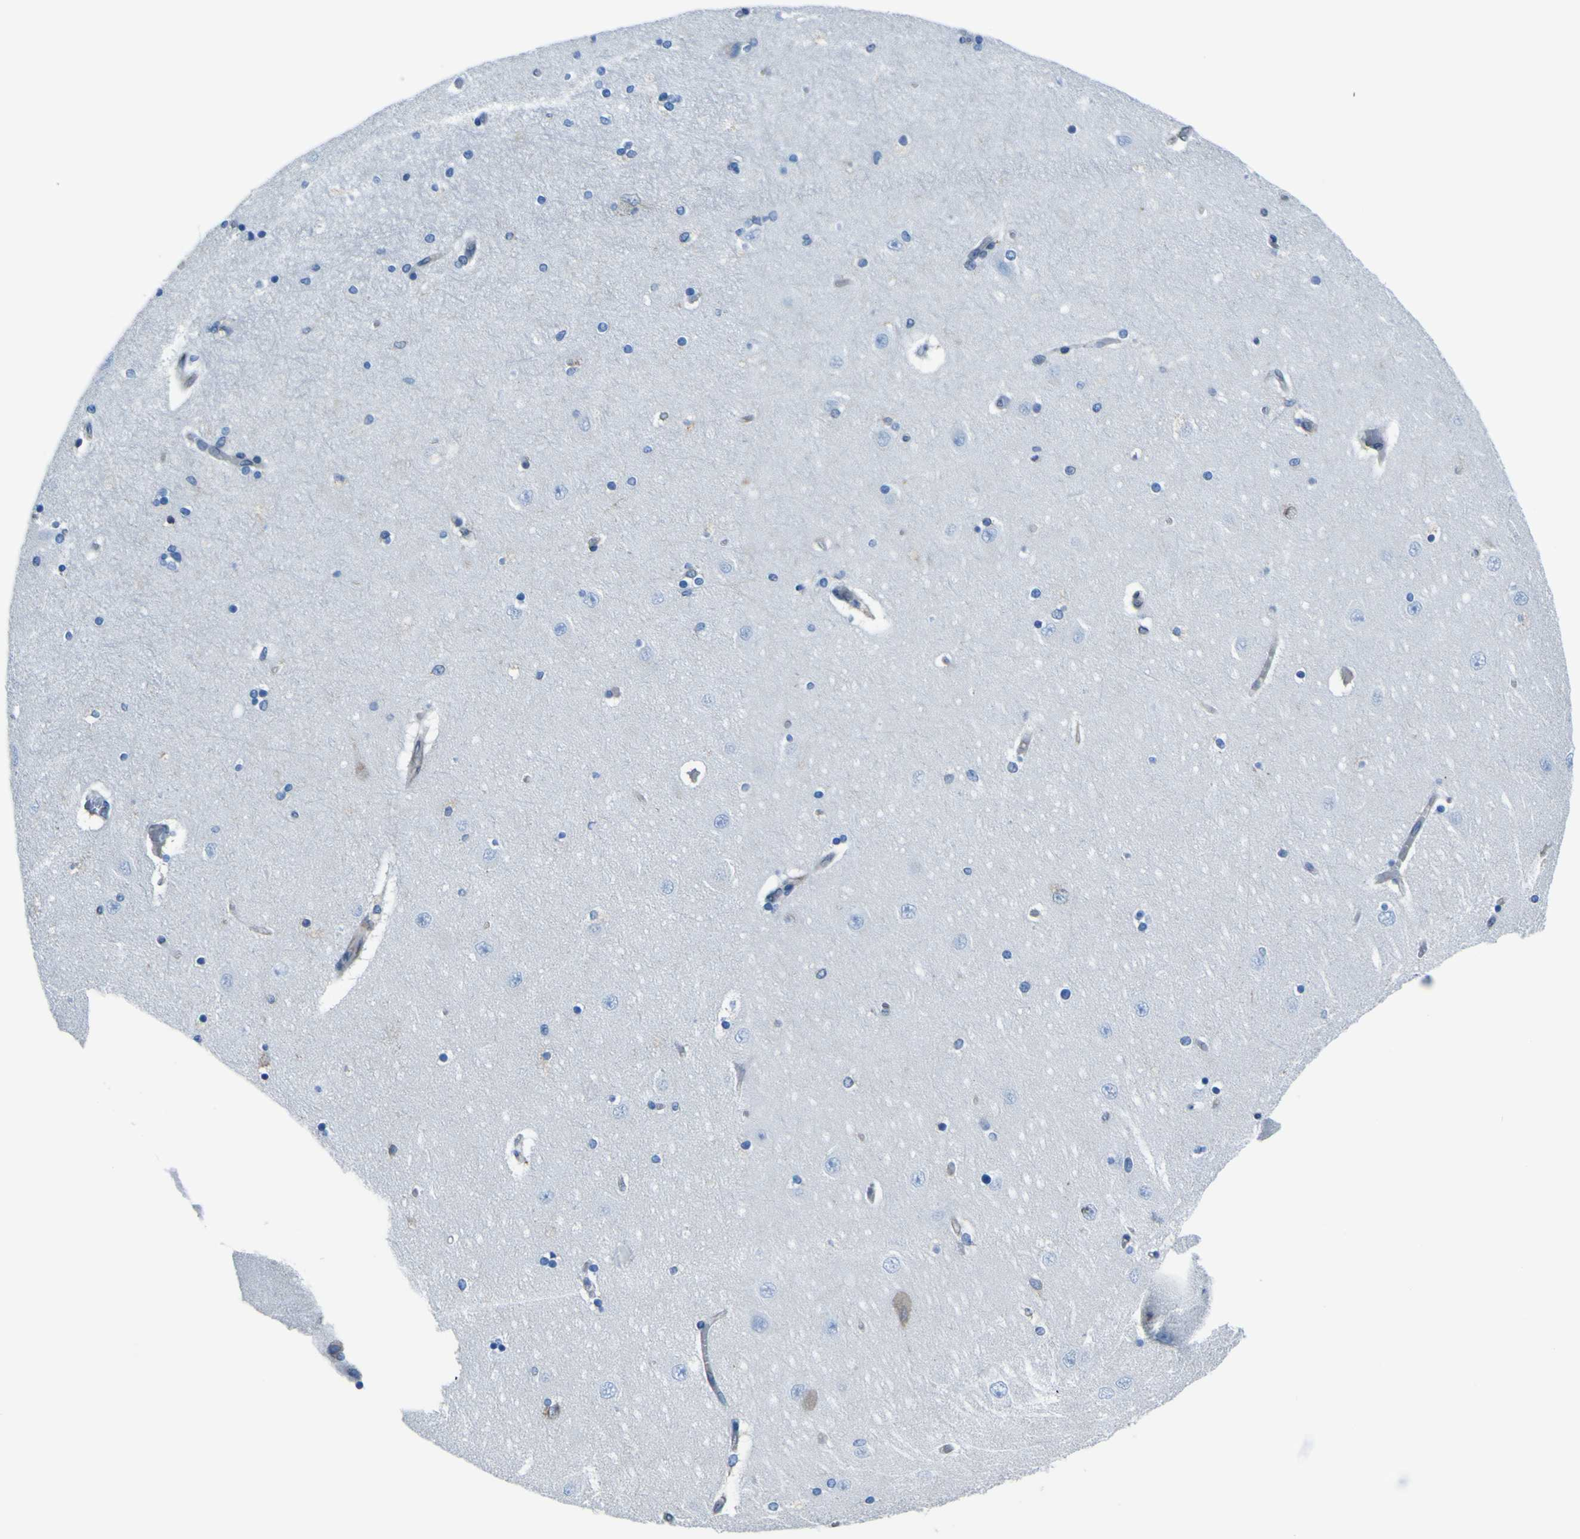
{"staining": {"intensity": "negative", "quantity": "none", "location": "none"}, "tissue": "hippocampus", "cell_type": "Glial cells", "image_type": "normal", "snomed": [{"axis": "morphology", "description": "Normal tissue, NOS"}, {"axis": "topography", "description": "Hippocampus"}], "caption": "Immunohistochemistry (IHC) of normal human hippocampus demonstrates no staining in glial cells. Nuclei are stained in blue.", "gene": "STIM1", "patient": {"sex": "female", "age": 54}}